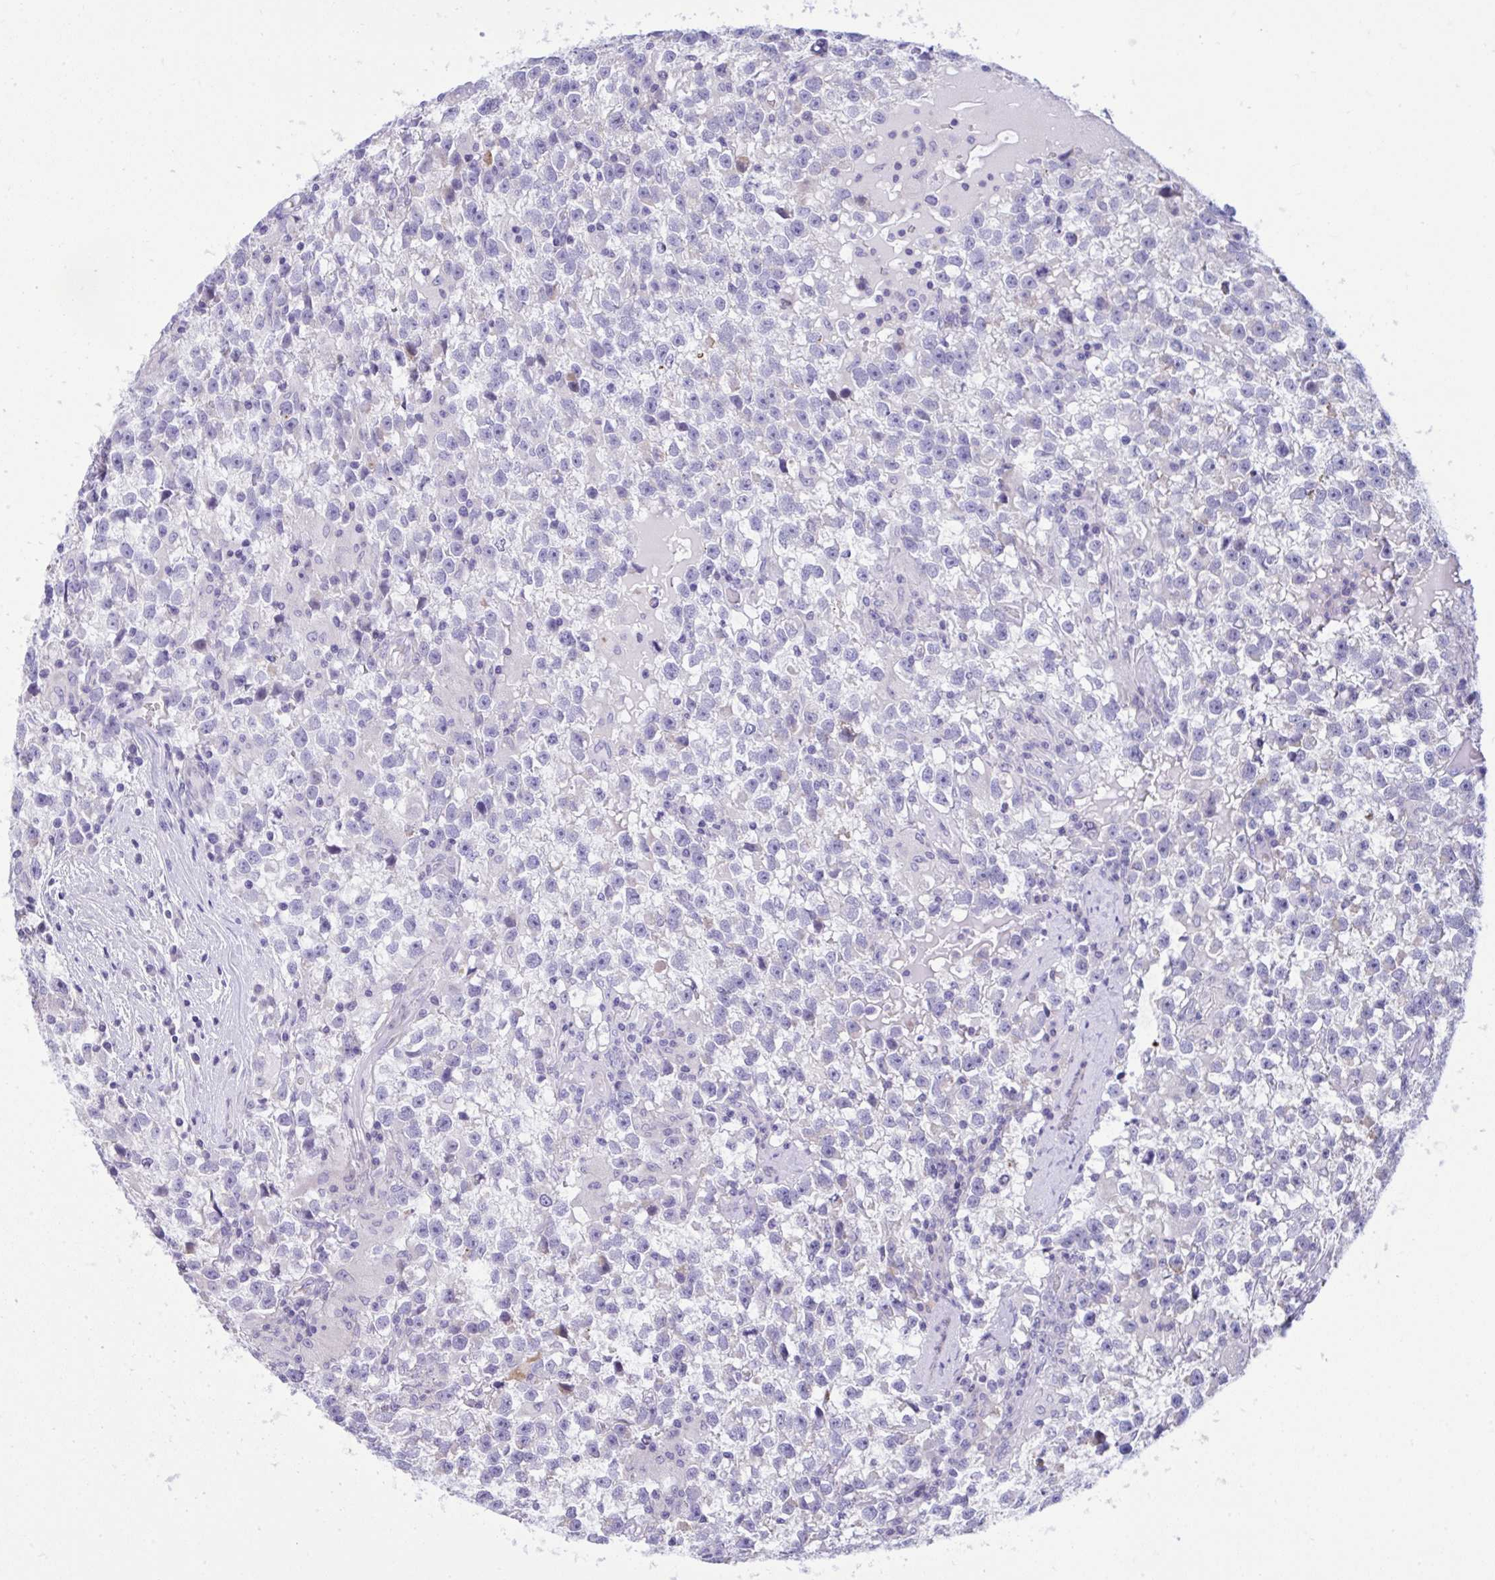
{"staining": {"intensity": "negative", "quantity": "none", "location": "none"}, "tissue": "testis cancer", "cell_type": "Tumor cells", "image_type": "cancer", "snomed": [{"axis": "morphology", "description": "Seminoma, NOS"}, {"axis": "topography", "description": "Testis"}], "caption": "This is a histopathology image of immunohistochemistry (IHC) staining of testis seminoma, which shows no positivity in tumor cells.", "gene": "WDR97", "patient": {"sex": "male", "age": 31}}